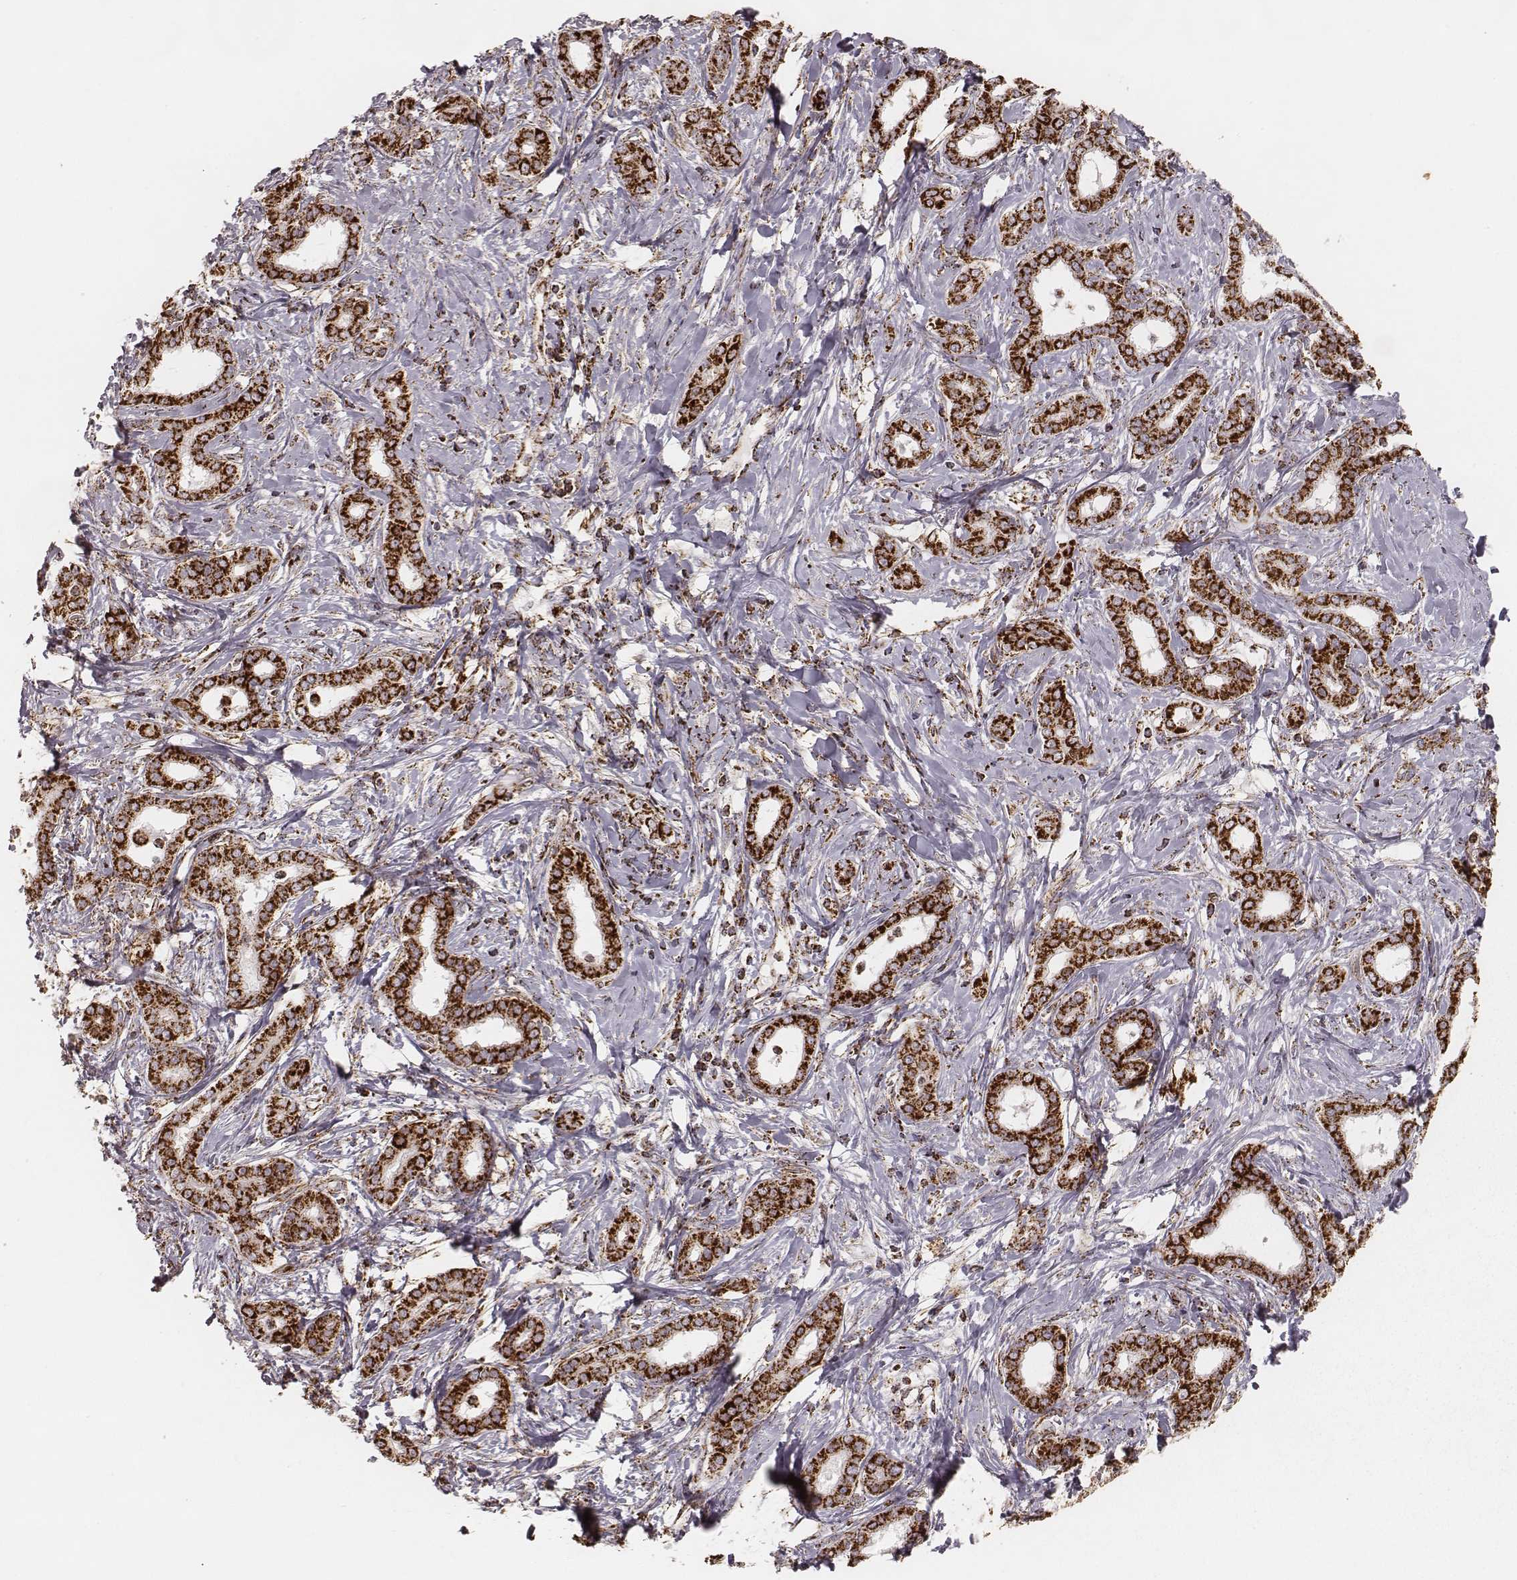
{"staining": {"intensity": "strong", "quantity": ">75%", "location": "cytoplasmic/membranous"}, "tissue": "liver cancer", "cell_type": "Tumor cells", "image_type": "cancer", "snomed": [{"axis": "morphology", "description": "Cholangiocarcinoma"}, {"axis": "topography", "description": "Liver"}], "caption": "Liver cancer stained with a brown dye exhibits strong cytoplasmic/membranous positive positivity in approximately >75% of tumor cells.", "gene": "CS", "patient": {"sex": "female", "age": 47}}